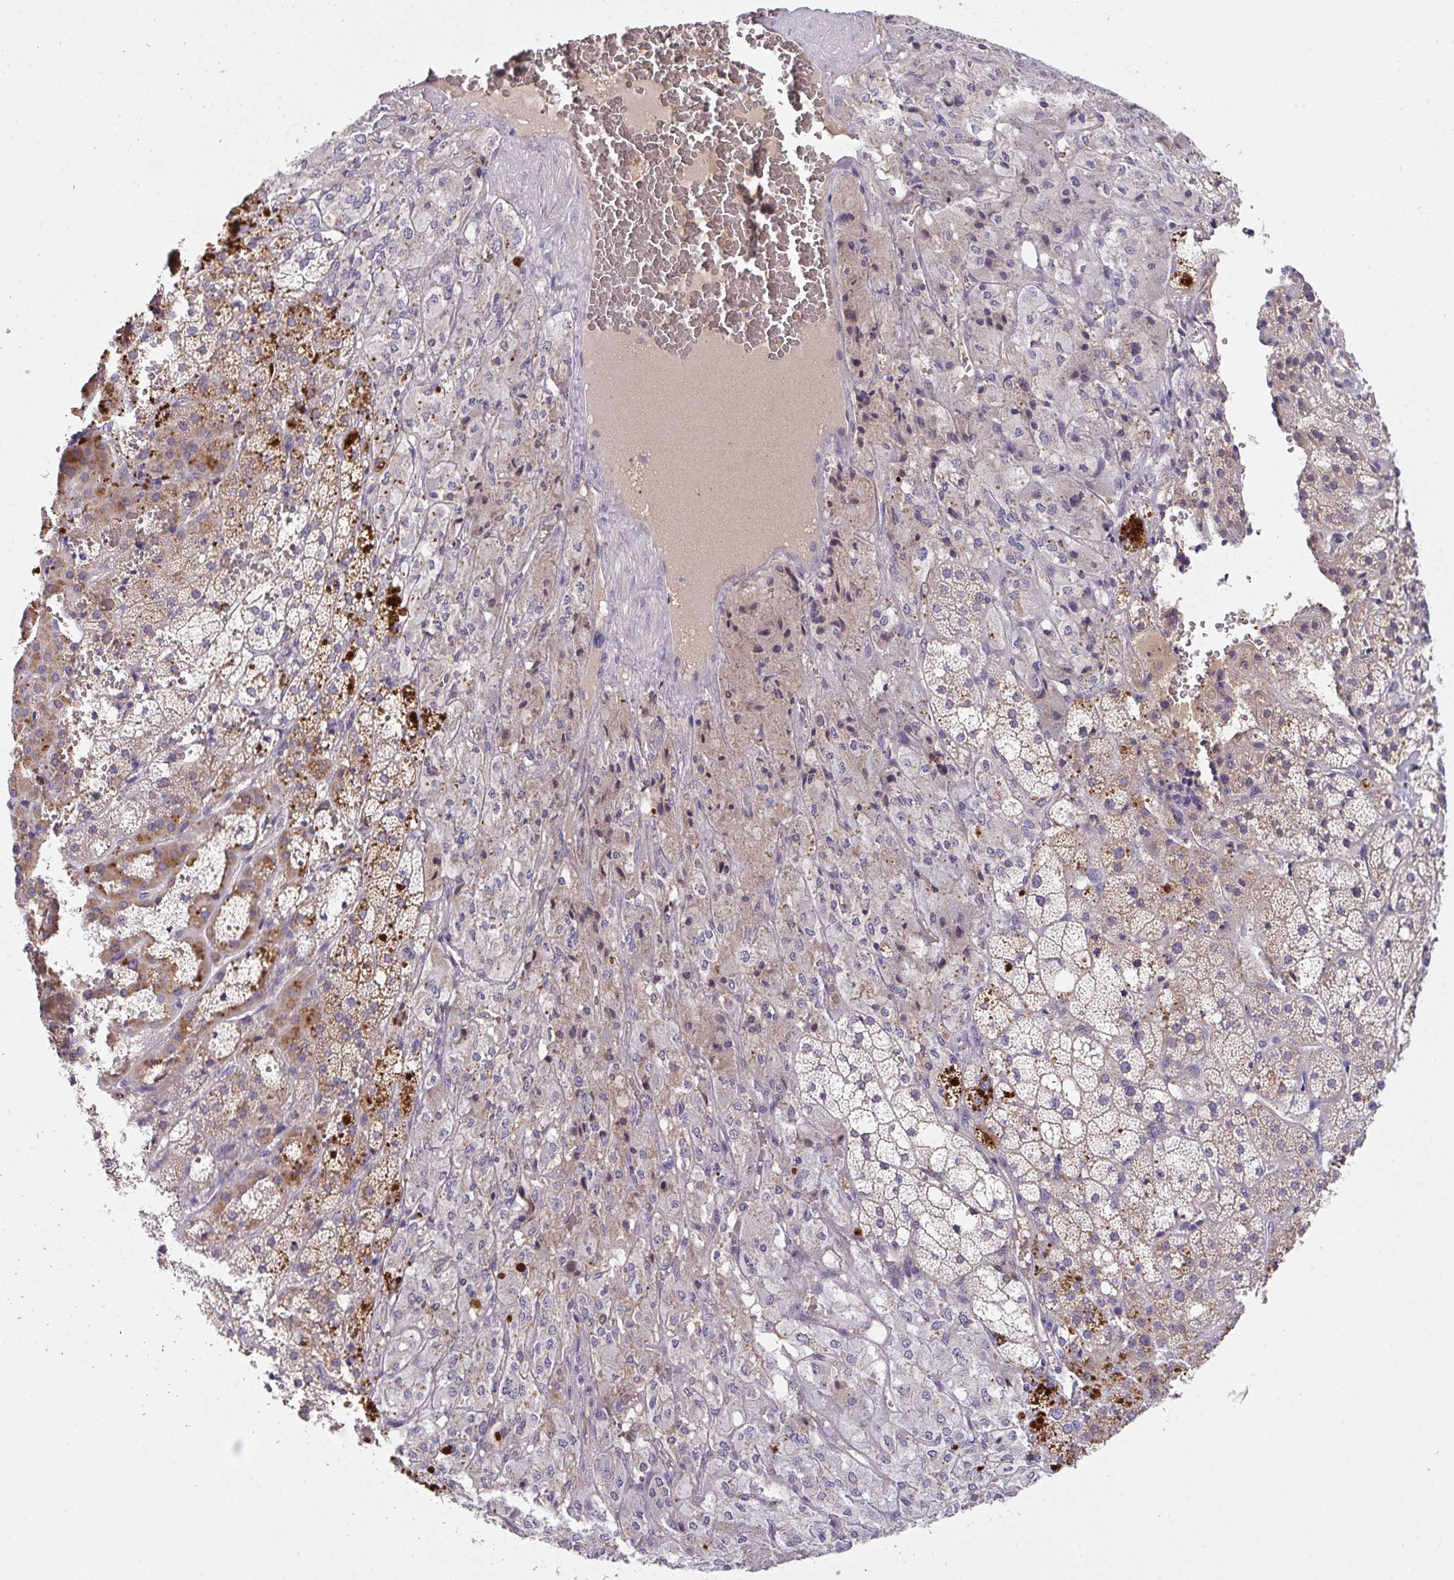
{"staining": {"intensity": "moderate", "quantity": "<25%", "location": "cytoplasmic/membranous"}, "tissue": "adrenal gland", "cell_type": "Glandular cells", "image_type": "normal", "snomed": [{"axis": "morphology", "description": "Normal tissue, NOS"}, {"axis": "topography", "description": "Adrenal gland"}], "caption": "DAB (3,3'-diaminobenzidine) immunohistochemical staining of unremarkable adrenal gland exhibits moderate cytoplasmic/membranous protein staining in about <25% of glandular cells. The protein is shown in brown color, while the nuclei are stained blue.", "gene": "ZNF581", "patient": {"sex": "male", "age": 53}}